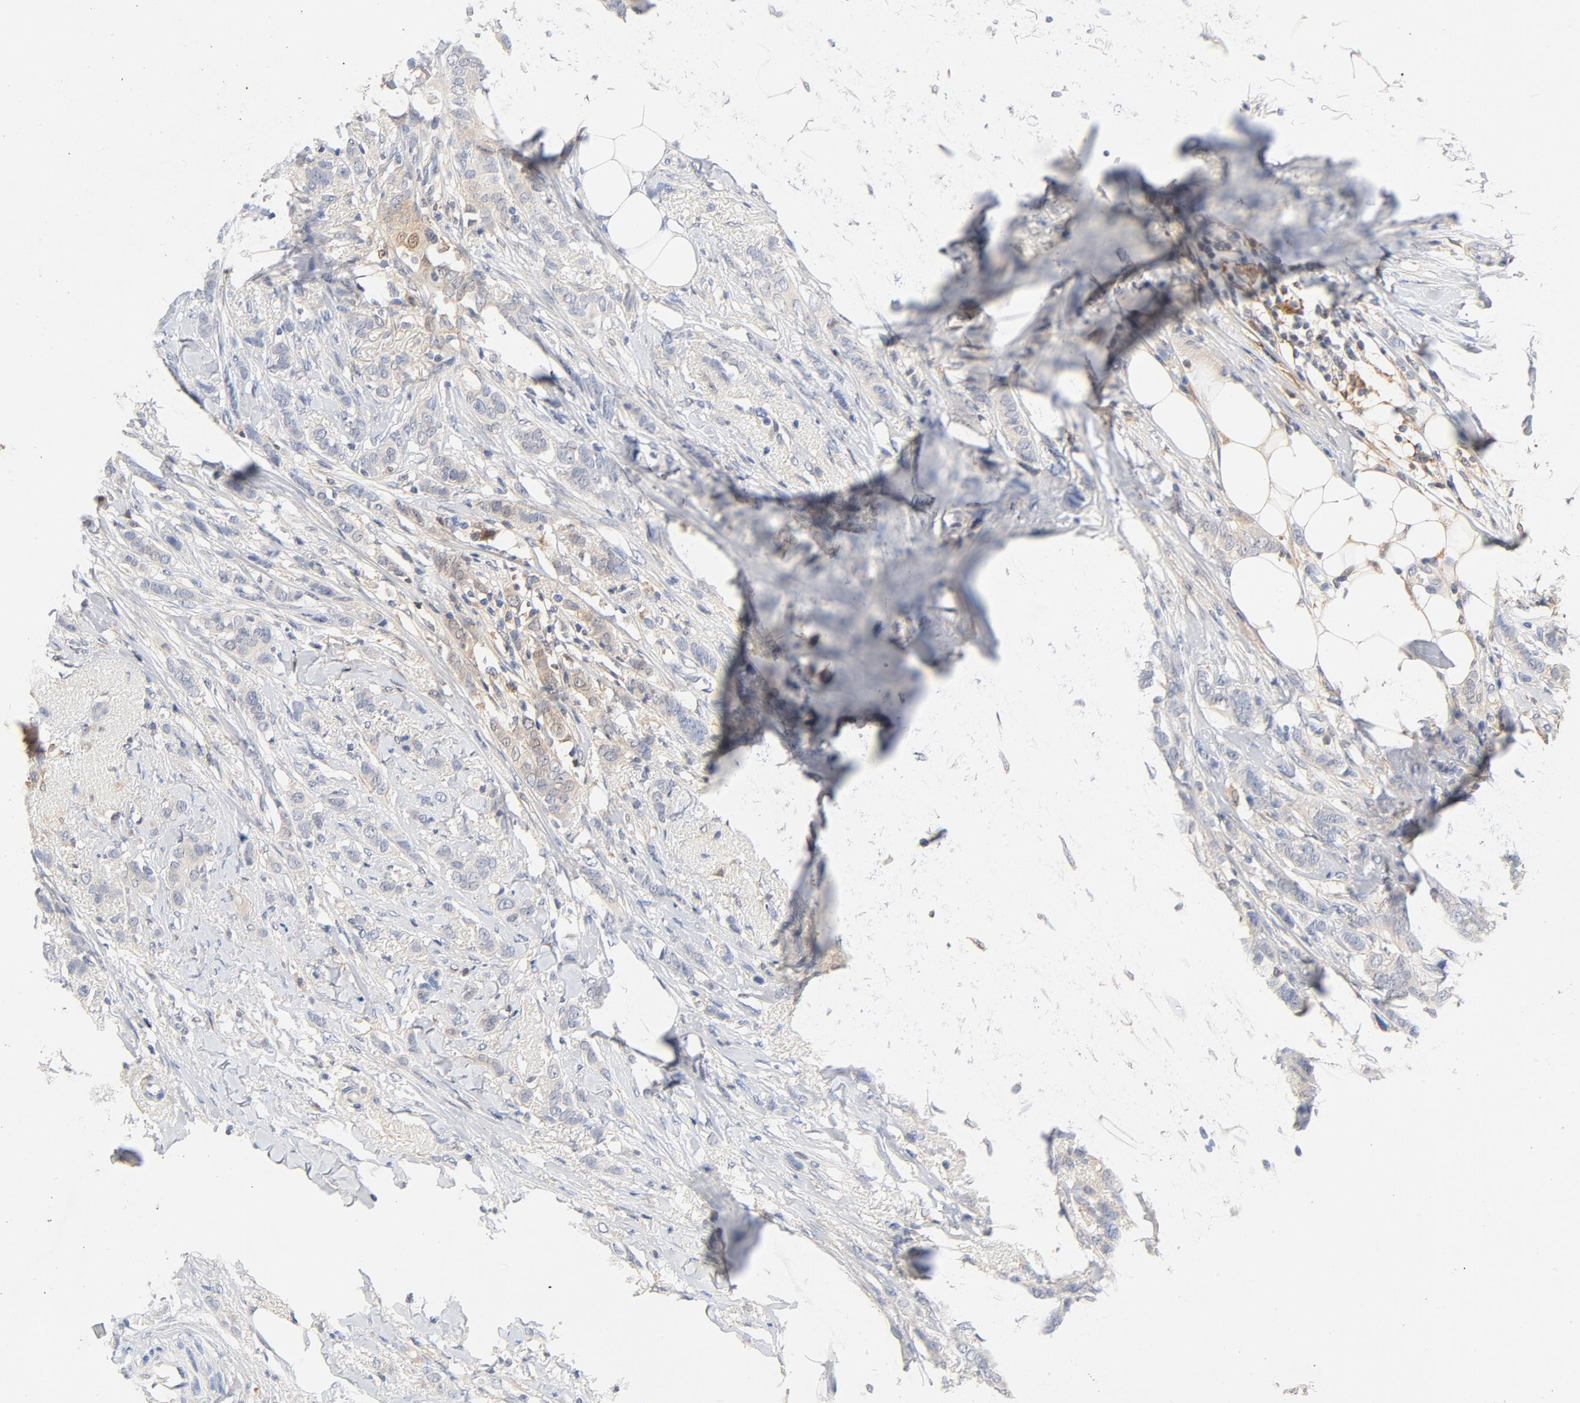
{"staining": {"intensity": "weak", "quantity": "25%-75%", "location": "cytoplasmic/membranous"}, "tissue": "breast cancer", "cell_type": "Tumor cells", "image_type": "cancer", "snomed": [{"axis": "morphology", "description": "Lobular carcinoma"}, {"axis": "topography", "description": "Breast"}], "caption": "Breast cancer stained for a protein (brown) reveals weak cytoplasmic/membranous positive staining in approximately 25%-75% of tumor cells.", "gene": "STAT1", "patient": {"sex": "female", "age": 55}}